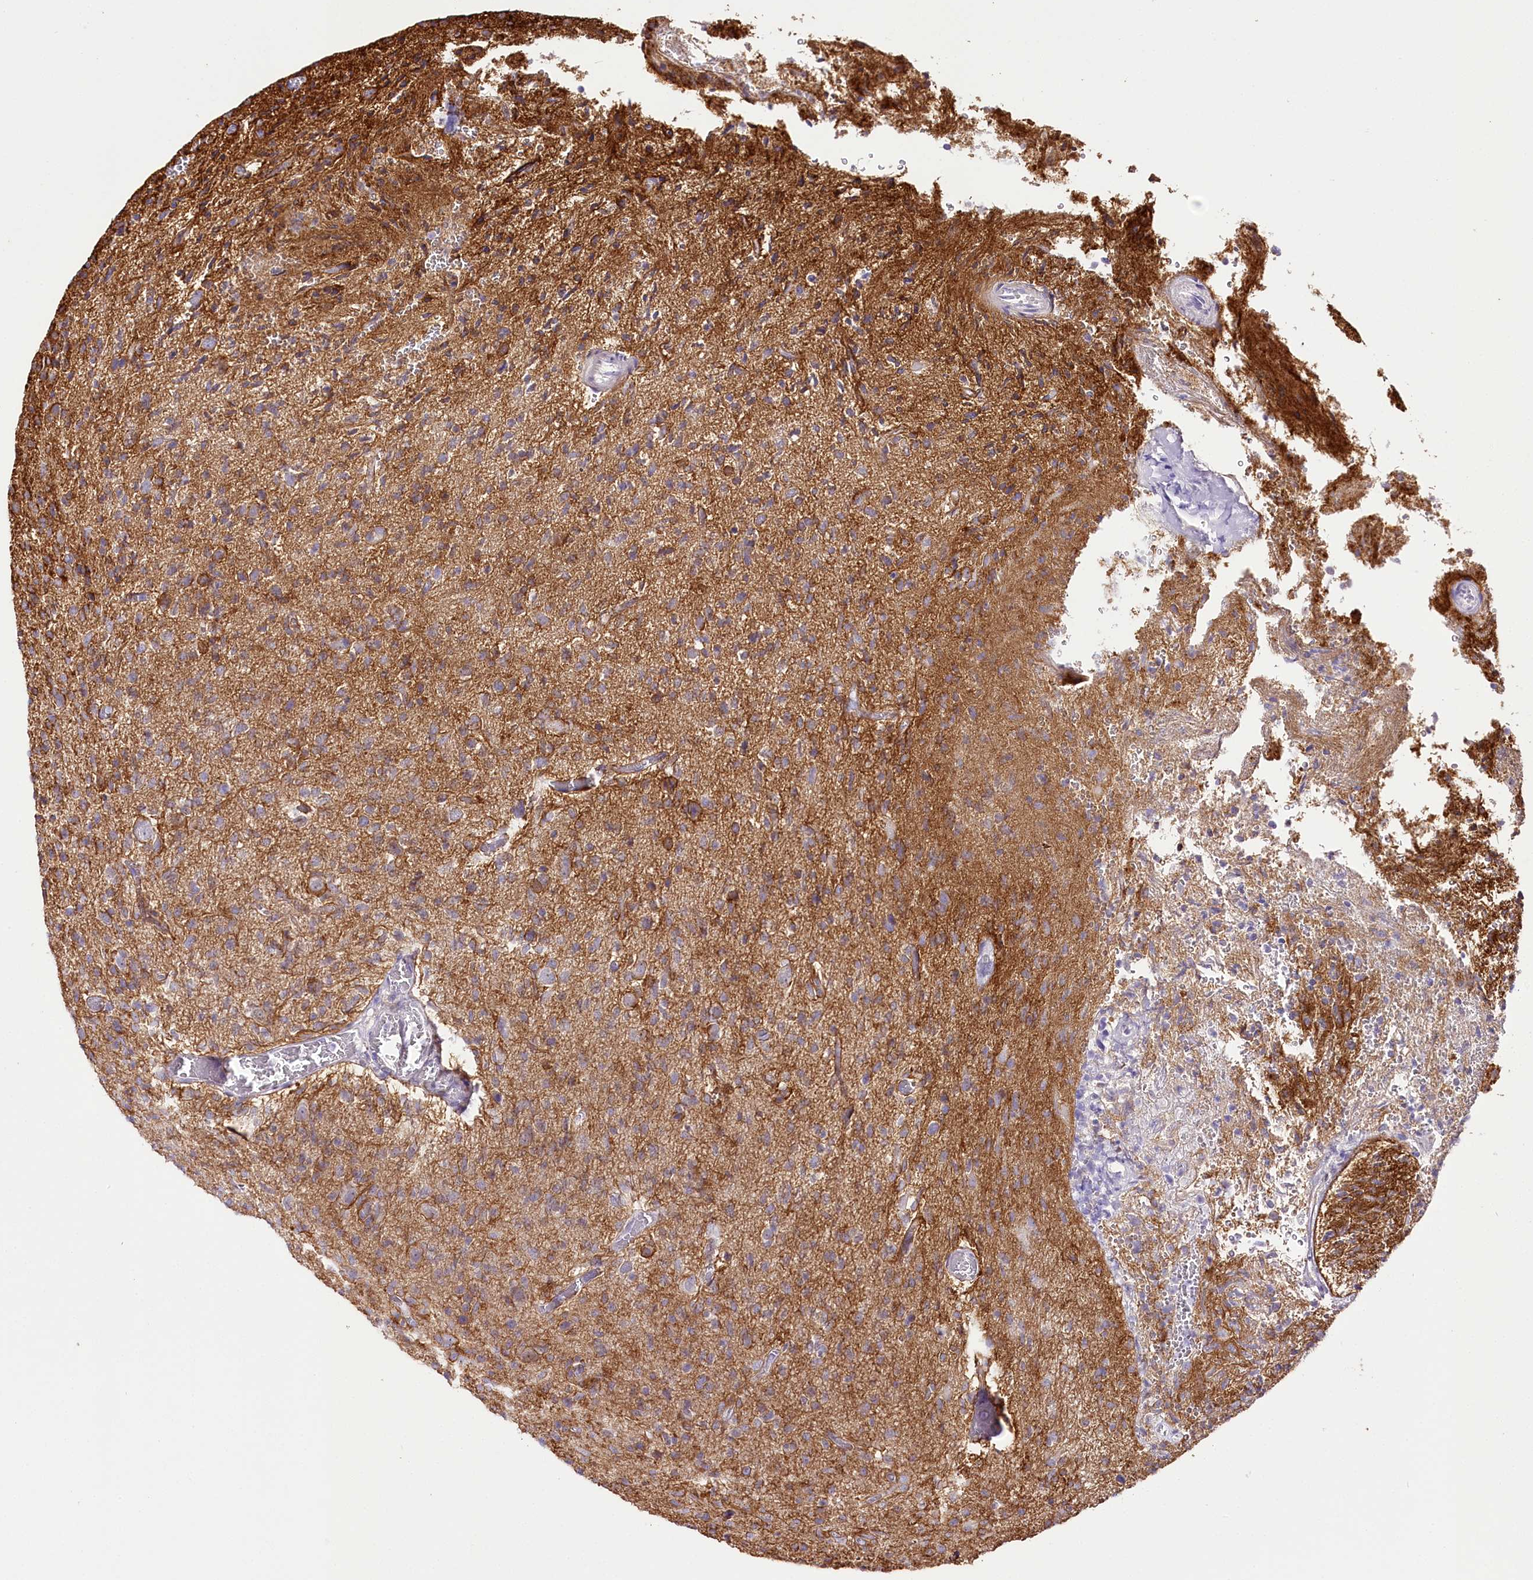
{"staining": {"intensity": "moderate", "quantity": "<25%", "location": "cytoplasmic/membranous"}, "tissue": "glioma", "cell_type": "Tumor cells", "image_type": "cancer", "snomed": [{"axis": "morphology", "description": "Glioma, malignant, High grade"}, {"axis": "topography", "description": "Brain"}], "caption": "Glioma was stained to show a protein in brown. There is low levels of moderate cytoplasmic/membranous staining in approximately <25% of tumor cells. (brown staining indicates protein expression, while blue staining denotes nuclei).", "gene": "ZNF226", "patient": {"sex": "female", "age": 57}}